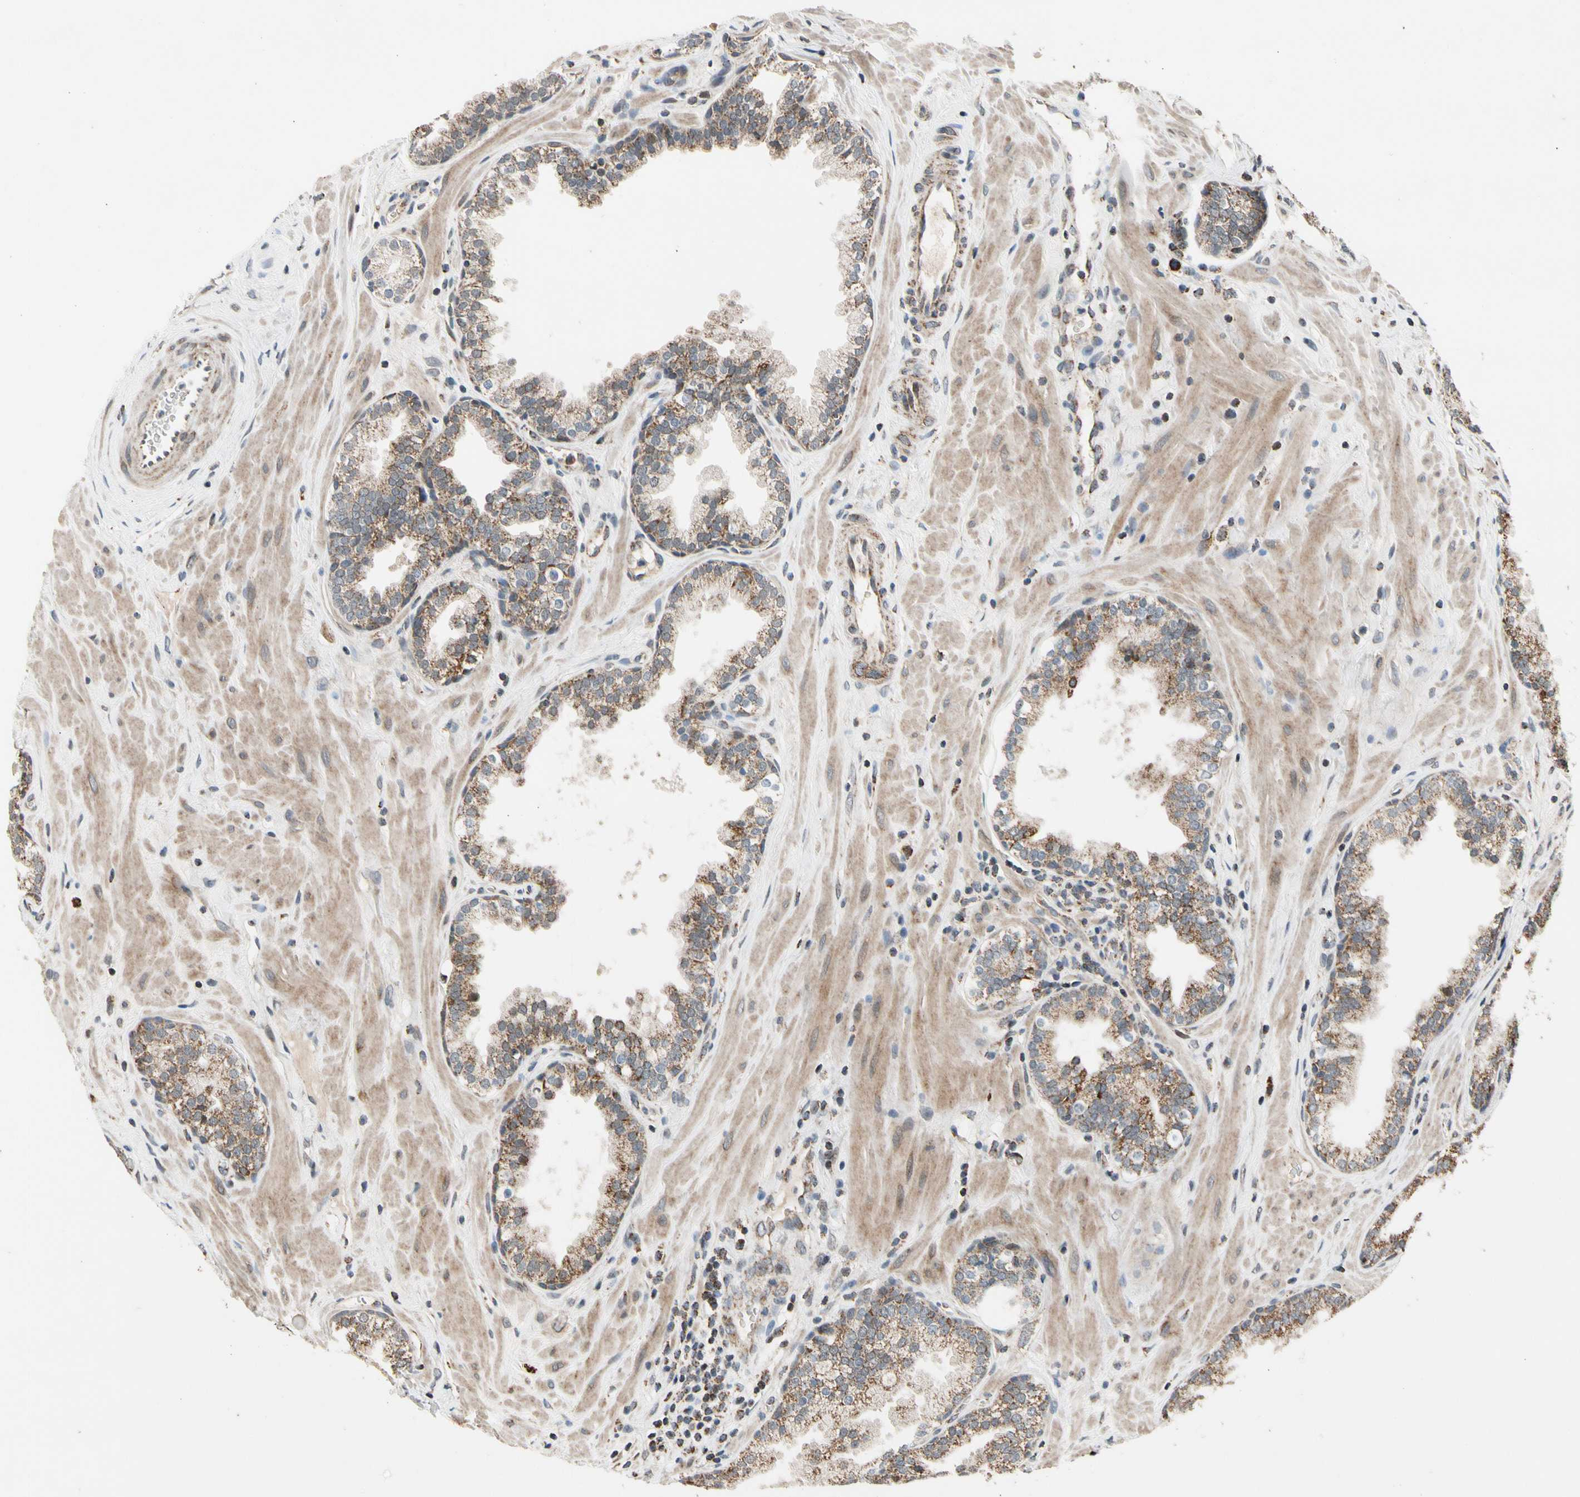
{"staining": {"intensity": "moderate", "quantity": "25%-75%", "location": "cytoplasmic/membranous"}, "tissue": "prostate", "cell_type": "Glandular cells", "image_type": "normal", "snomed": [{"axis": "morphology", "description": "Normal tissue, NOS"}, {"axis": "topography", "description": "Prostate"}], "caption": "Brown immunohistochemical staining in unremarkable human prostate reveals moderate cytoplasmic/membranous staining in approximately 25%-75% of glandular cells.", "gene": "KHDC4", "patient": {"sex": "male", "age": 51}}